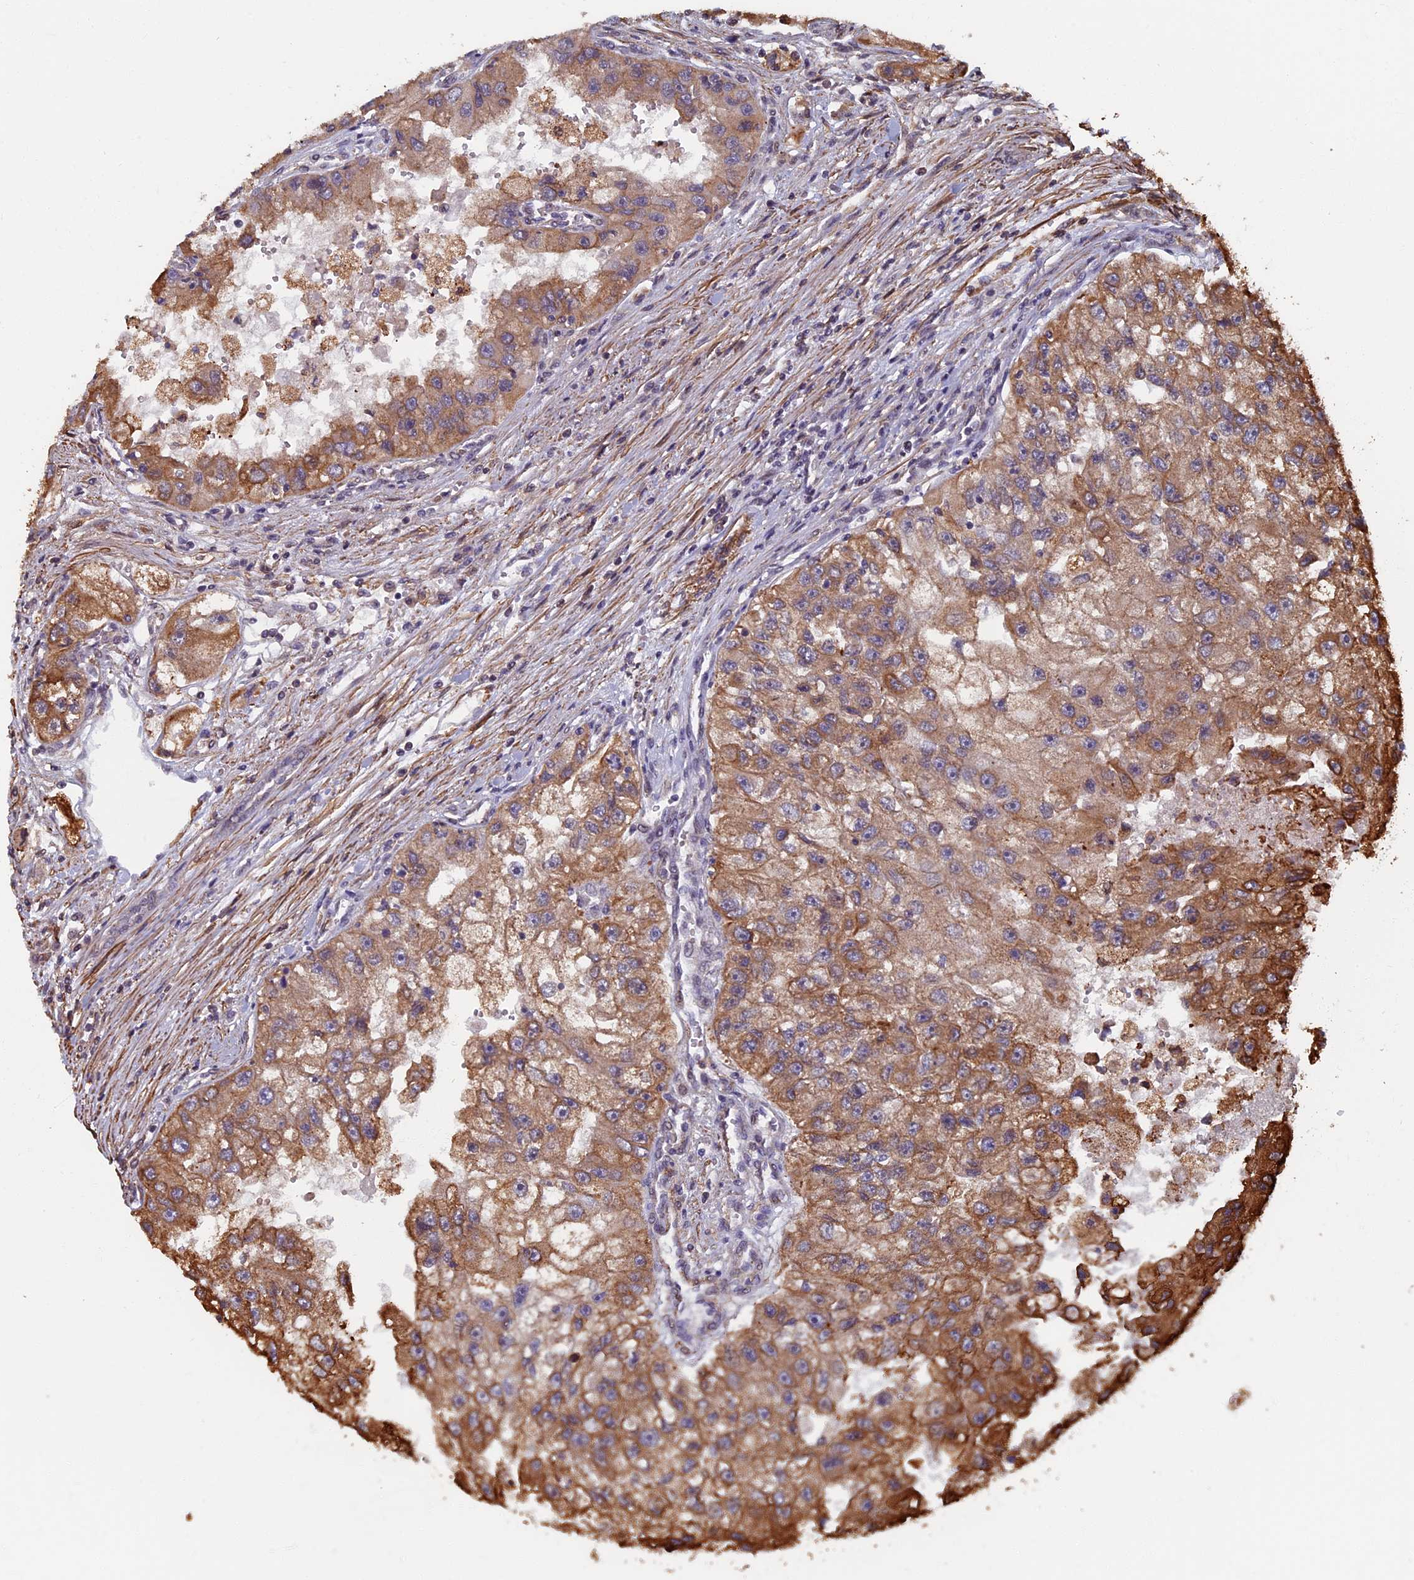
{"staining": {"intensity": "moderate", "quantity": ">75%", "location": "cytoplasmic/membranous"}, "tissue": "renal cancer", "cell_type": "Tumor cells", "image_type": "cancer", "snomed": [{"axis": "morphology", "description": "Adenocarcinoma, NOS"}, {"axis": "topography", "description": "Kidney"}], "caption": "Renal cancer (adenocarcinoma) tissue demonstrates moderate cytoplasmic/membranous expression in about >75% of tumor cells, visualized by immunohistochemistry.", "gene": "CTDP1", "patient": {"sex": "male", "age": 63}}